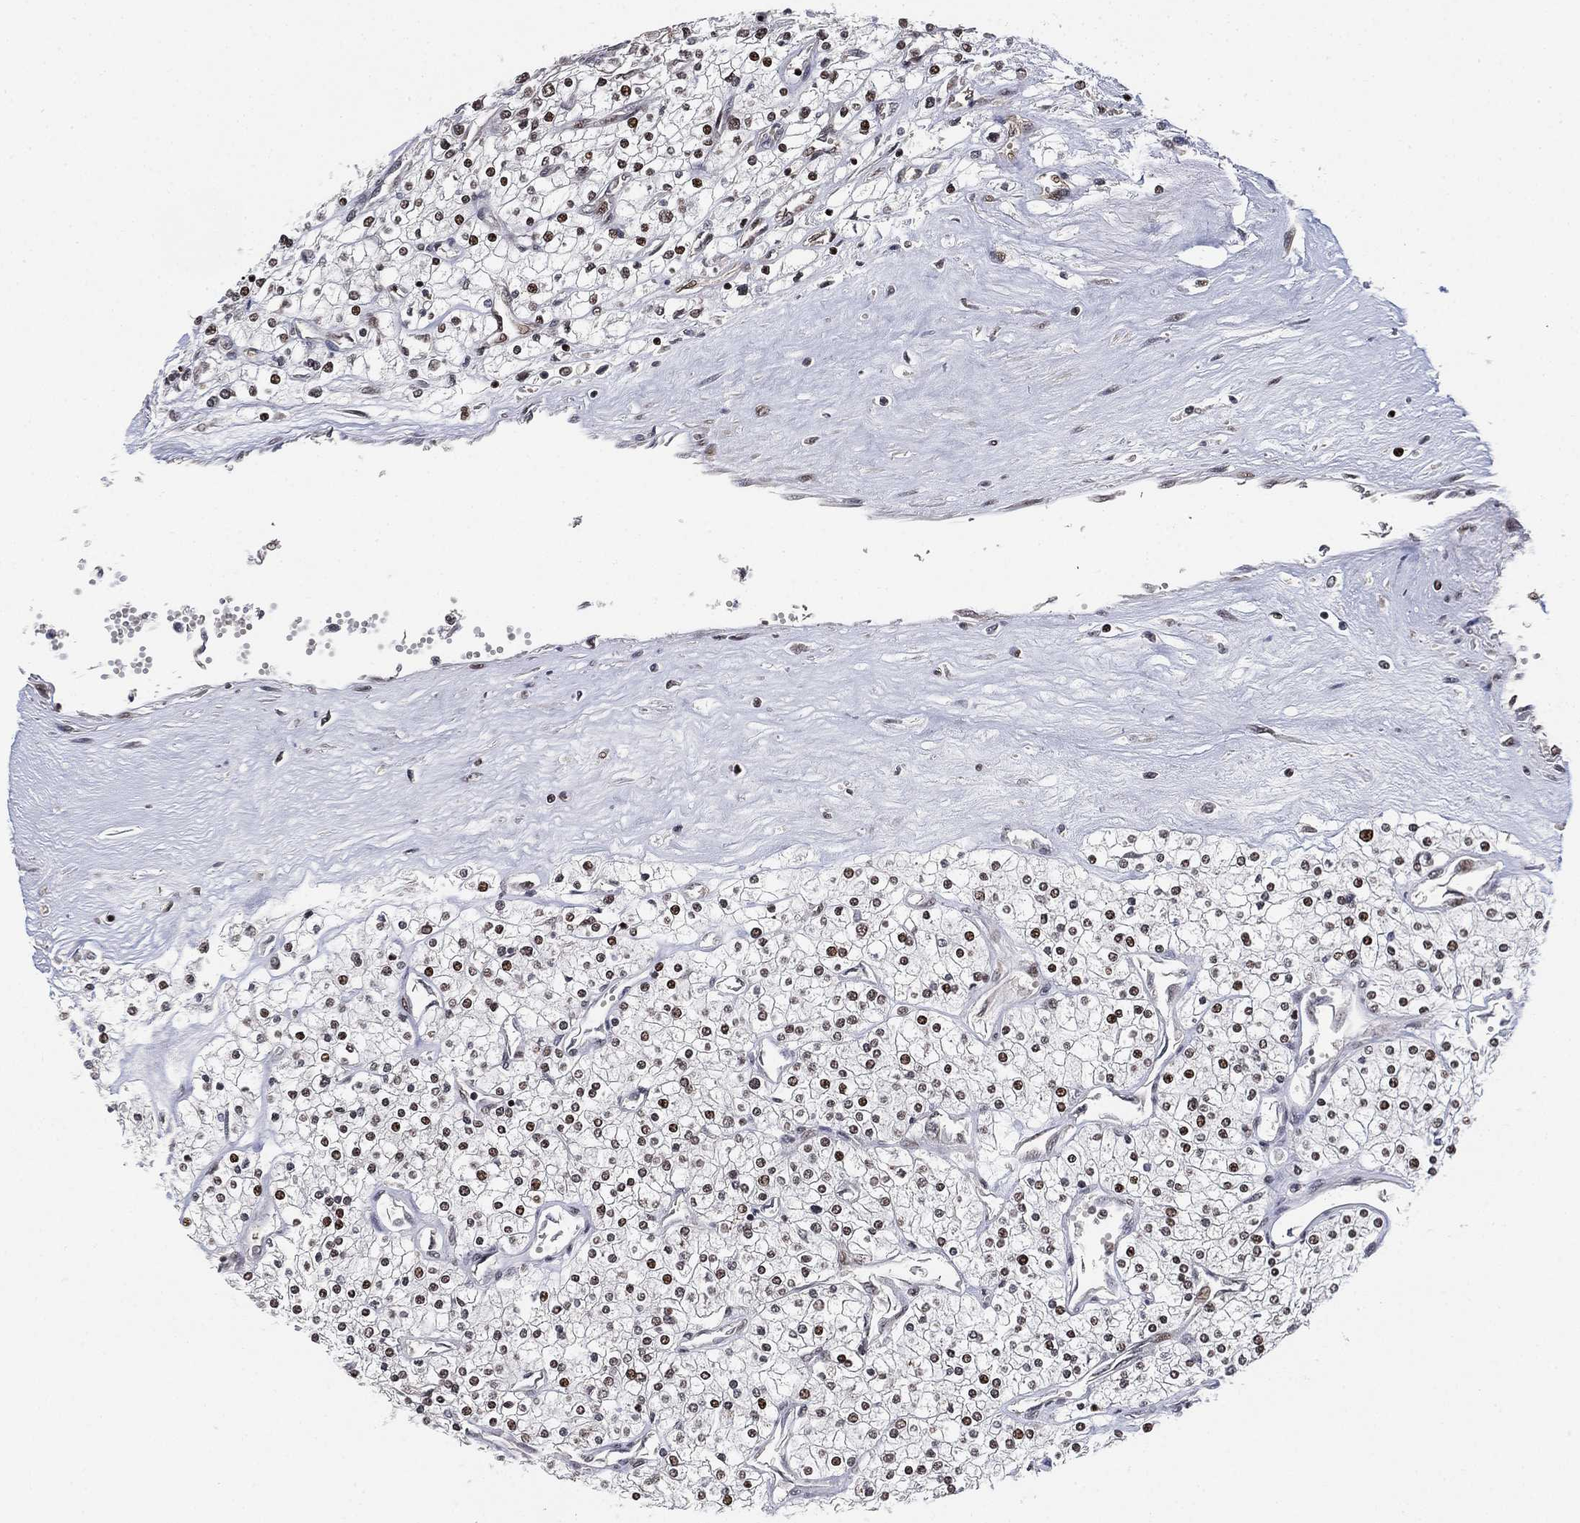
{"staining": {"intensity": "moderate", "quantity": "25%-75%", "location": "nuclear"}, "tissue": "renal cancer", "cell_type": "Tumor cells", "image_type": "cancer", "snomed": [{"axis": "morphology", "description": "Adenocarcinoma, NOS"}, {"axis": "topography", "description": "Kidney"}], "caption": "Renal cancer (adenocarcinoma) stained with DAB (3,3'-diaminobenzidine) IHC displays medium levels of moderate nuclear positivity in approximately 25%-75% of tumor cells.", "gene": "ZSCAN30", "patient": {"sex": "male", "age": 80}}